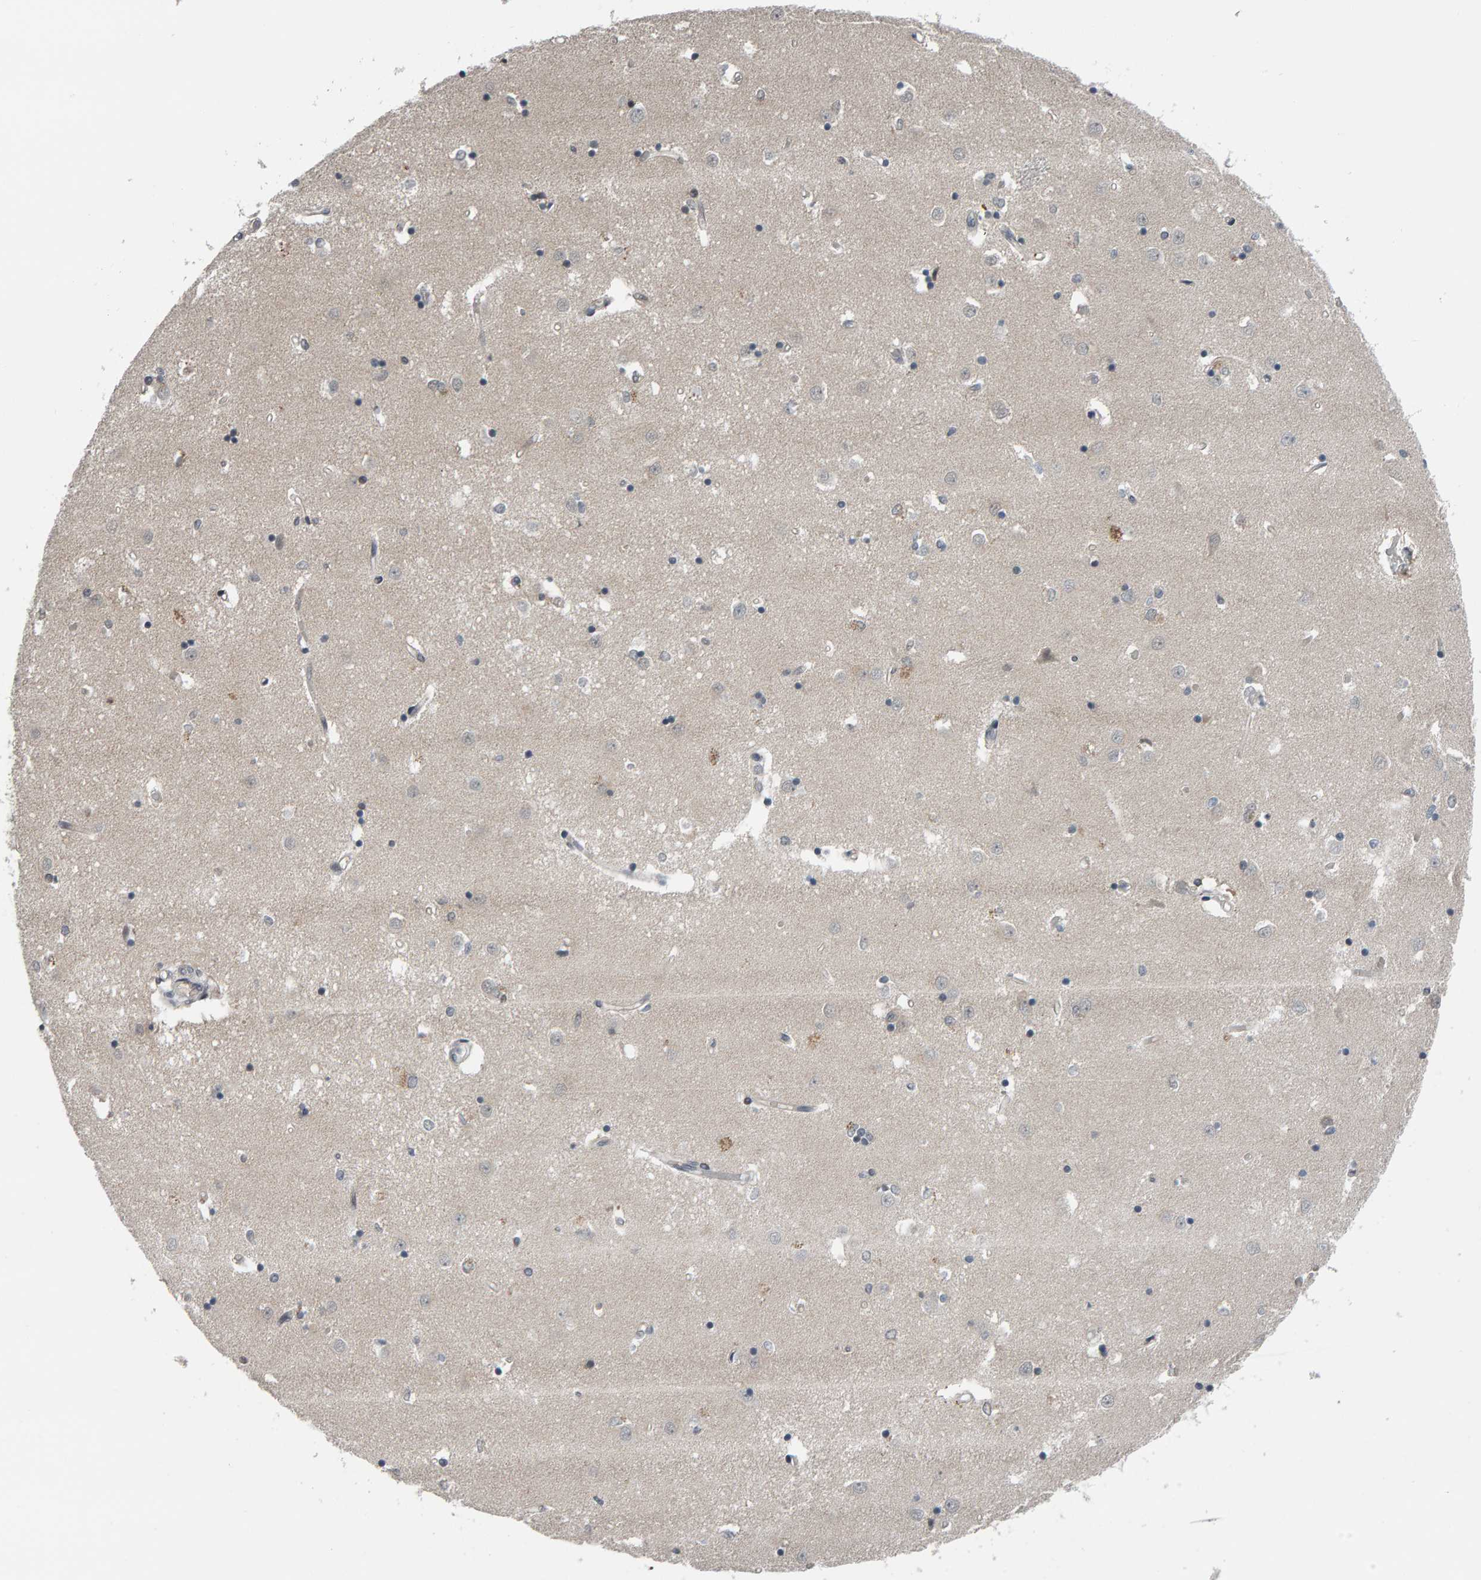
{"staining": {"intensity": "weak", "quantity": "25%-75%", "location": "nuclear"}, "tissue": "caudate", "cell_type": "Glial cells", "image_type": "normal", "snomed": [{"axis": "morphology", "description": "Normal tissue, NOS"}, {"axis": "topography", "description": "Lateral ventricle wall"}], "caption": "The photomicrograph displays immunohistochemical staining of unremarkable caudate. There is weak nuclear staining is appreciated in about 25%-75% of glial cells. (DAB (3,3'-diaminobenzidine) IHC with brightfield microscopy, high magnification).", "gene": "COASY", "patient": {"sex": "male", "age": 45}}